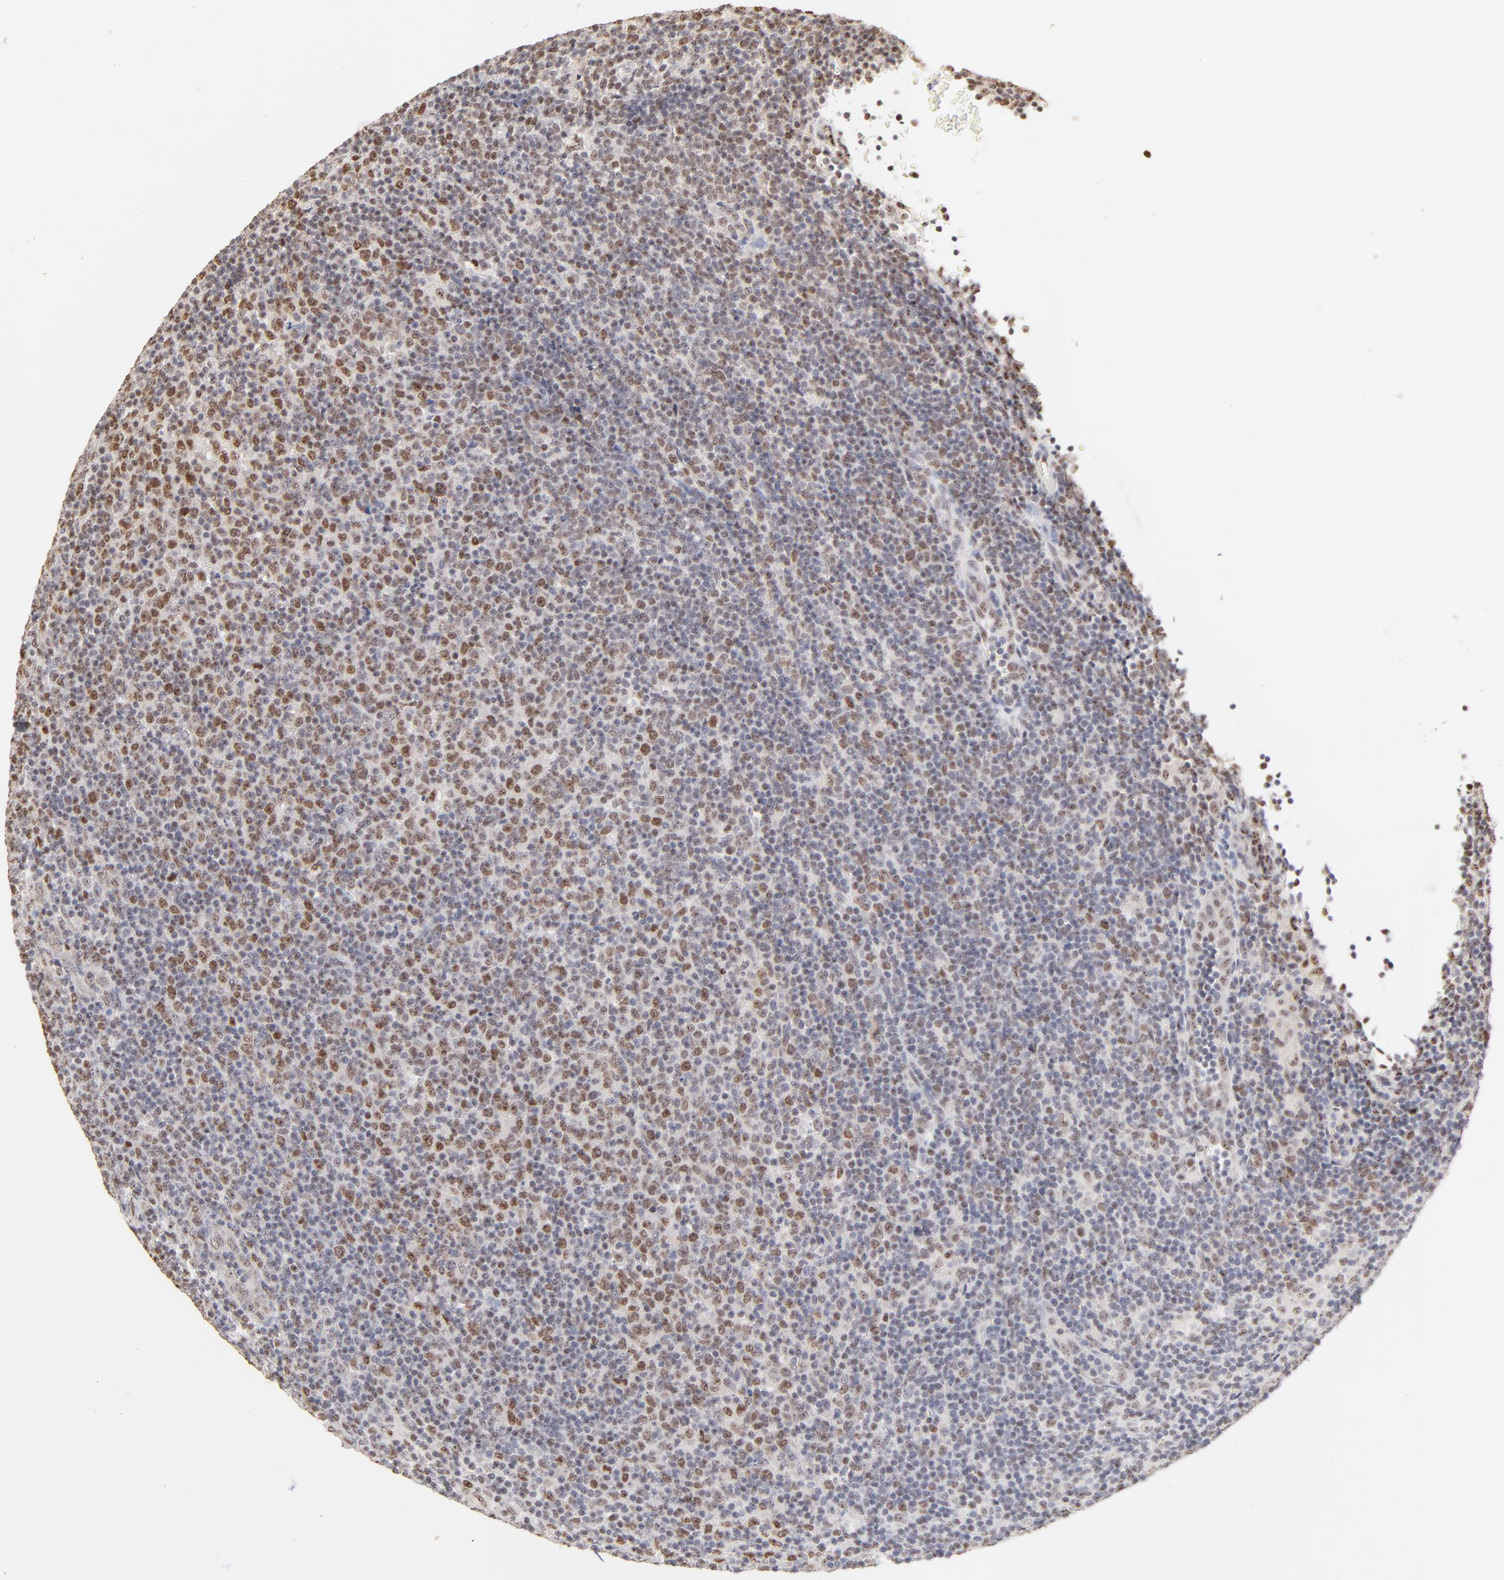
{"staining": {"intensity": "moderate", "quantity": "25%-75%", "location": "nuclear"}, "tissue": "lymphoma", "cell_type": "Tumor cells", "image_type": "cancer", "snomed": [{"axis": "morphology", "description": "Malignant lymphoma, non-Hodgkin's type, Low grade"}, {"axis": "topography", "description": "Lymph node"}], "caption": "Human lymphoma stained with a protein marker demonstrates moderate staining in tumor cells.", "gene": "NFIL3", "patient": {"sex": "male", "age": 70}}